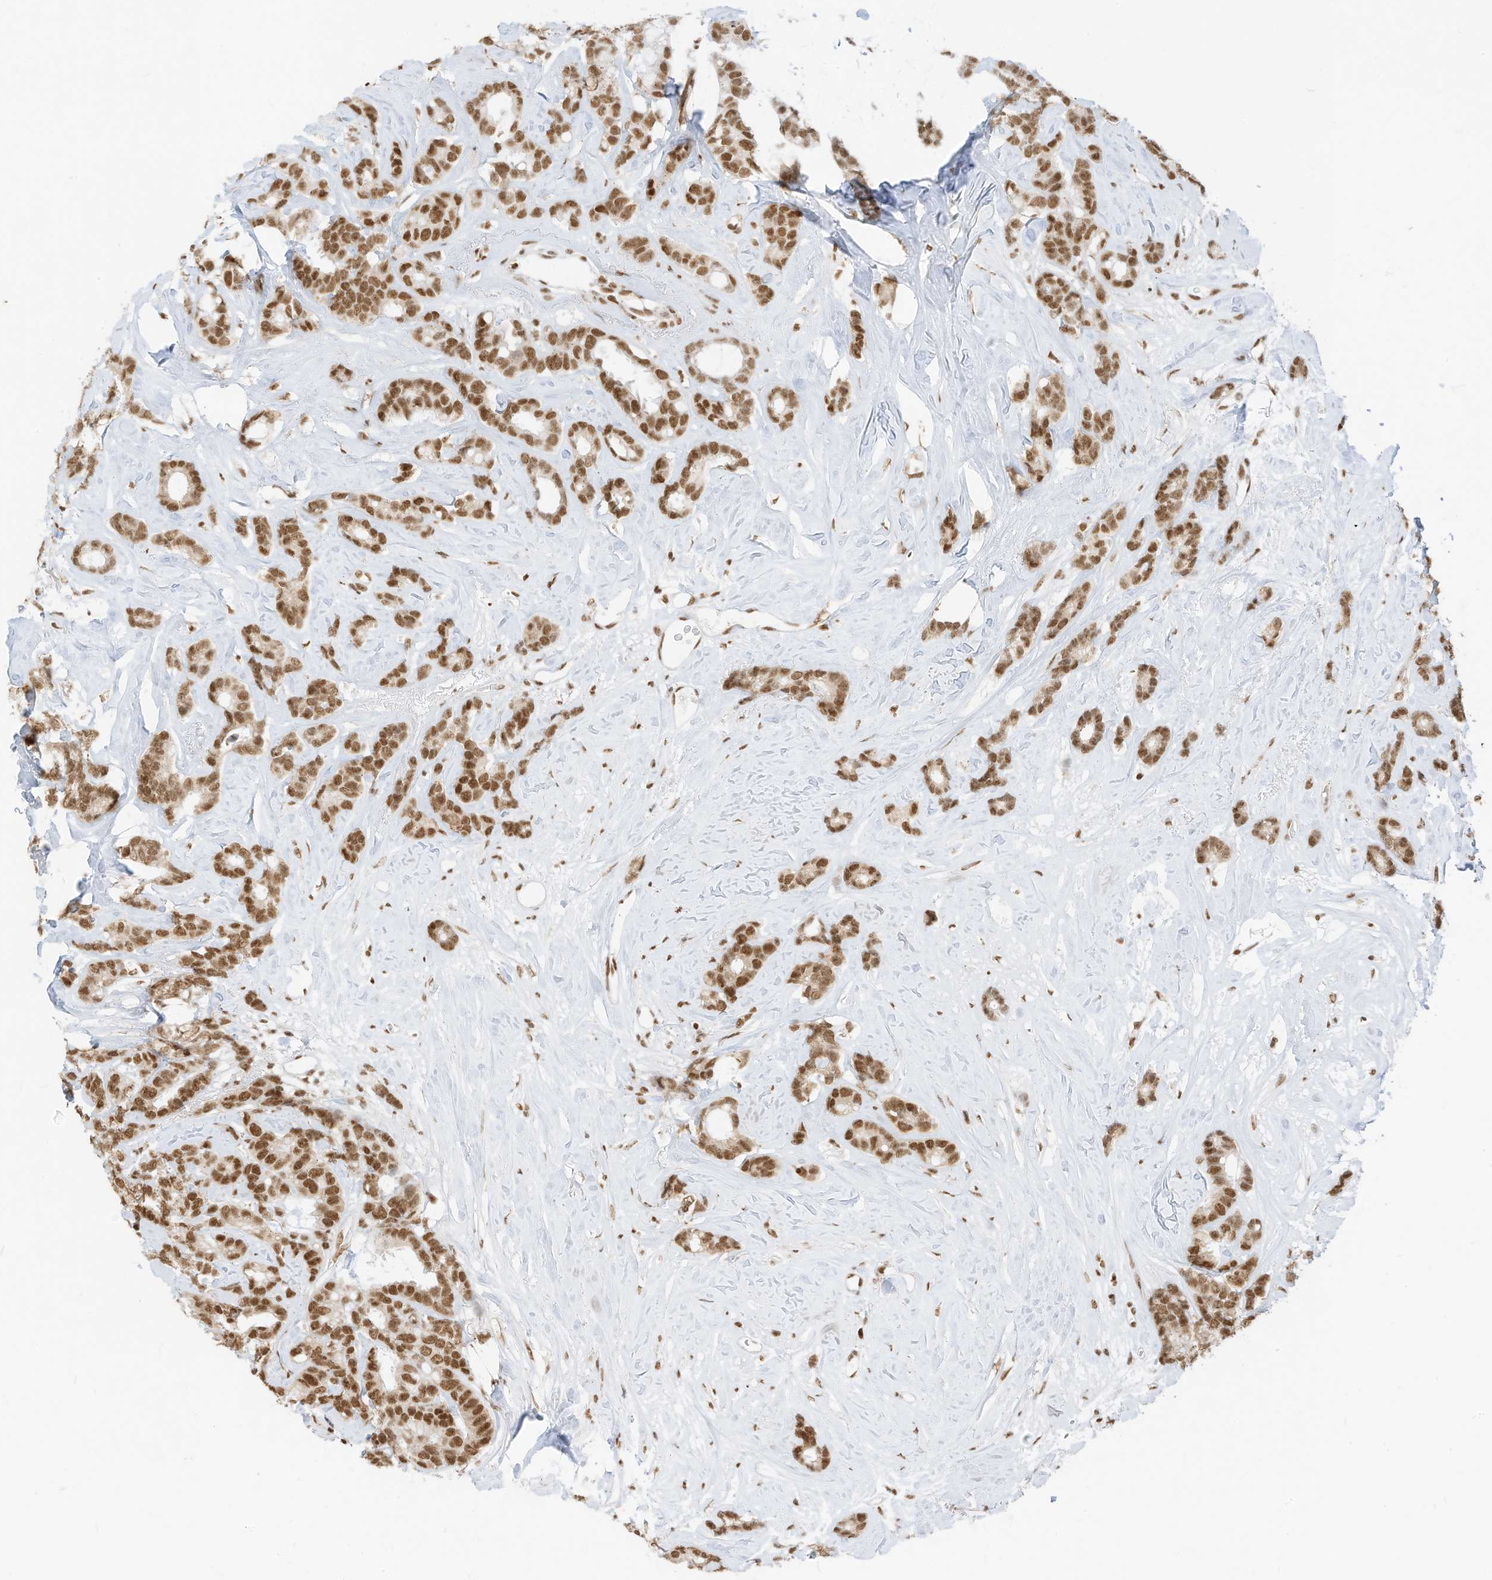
{"staining": {"intensity": "moderate", "quantity": ">75%", "location": "nuclear"}, "tissue": "breast cancer", "cell_type": "Tumor cells", "image_type": "cancer", "snomed": [{"axis": "morphology", "description": "Duct carcinoma"}, {"axis": "topography", "description": "Breast"}], "caption": "Immunohistochemical staining of human breast cancer (intraductal carcinoma) exhibits medium levels of moderate nuclear protein positivity in approximately >75% of tumor cells.", "gene": "SMARCA2", "patient": {"sex": "female", "age": 87}}